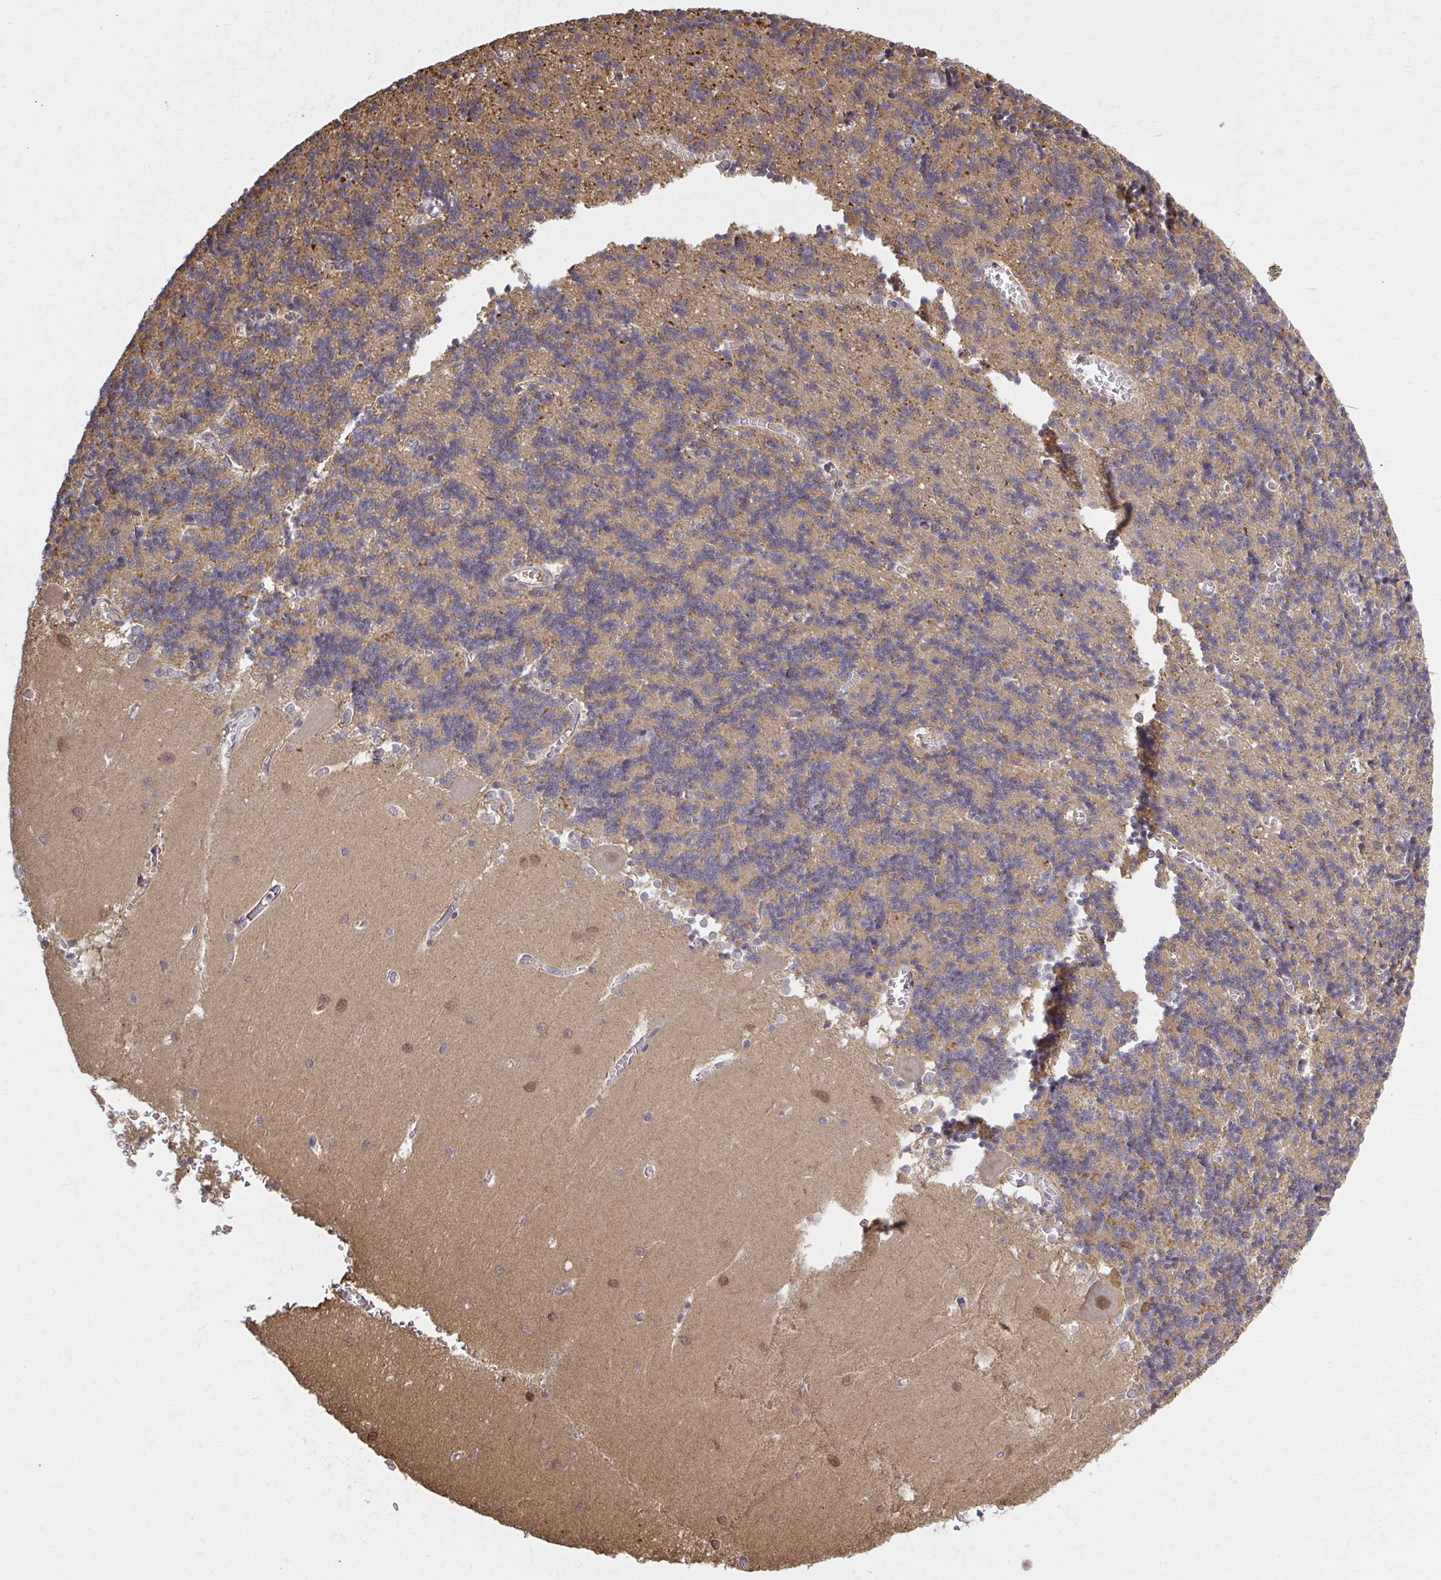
{"staining": {"intensity": "weak", "quantity": "25%-75%", "location": "cytoplasmic/membranous"}, "tissue": "cerebellum", "cell_type": "Cells in granular layer", "image_type": "normal", "snomed": [{"axis": "morphology", "description": "Normal tissue, NOS"}, {"axis": "topography", "description": "Cerebellum"}], "caption": "IHC (DAB (3,3'-diaminobenzidine)) staining of normal cerebellum exhibits weak cytoplasmic/membranous protein staining in approximately 25%-75% of cells in granular layer. (IHC, brightfield microscopy, high magnification).", "gene": "MDH1", "patient": {"sex": "male", "age": 37}}